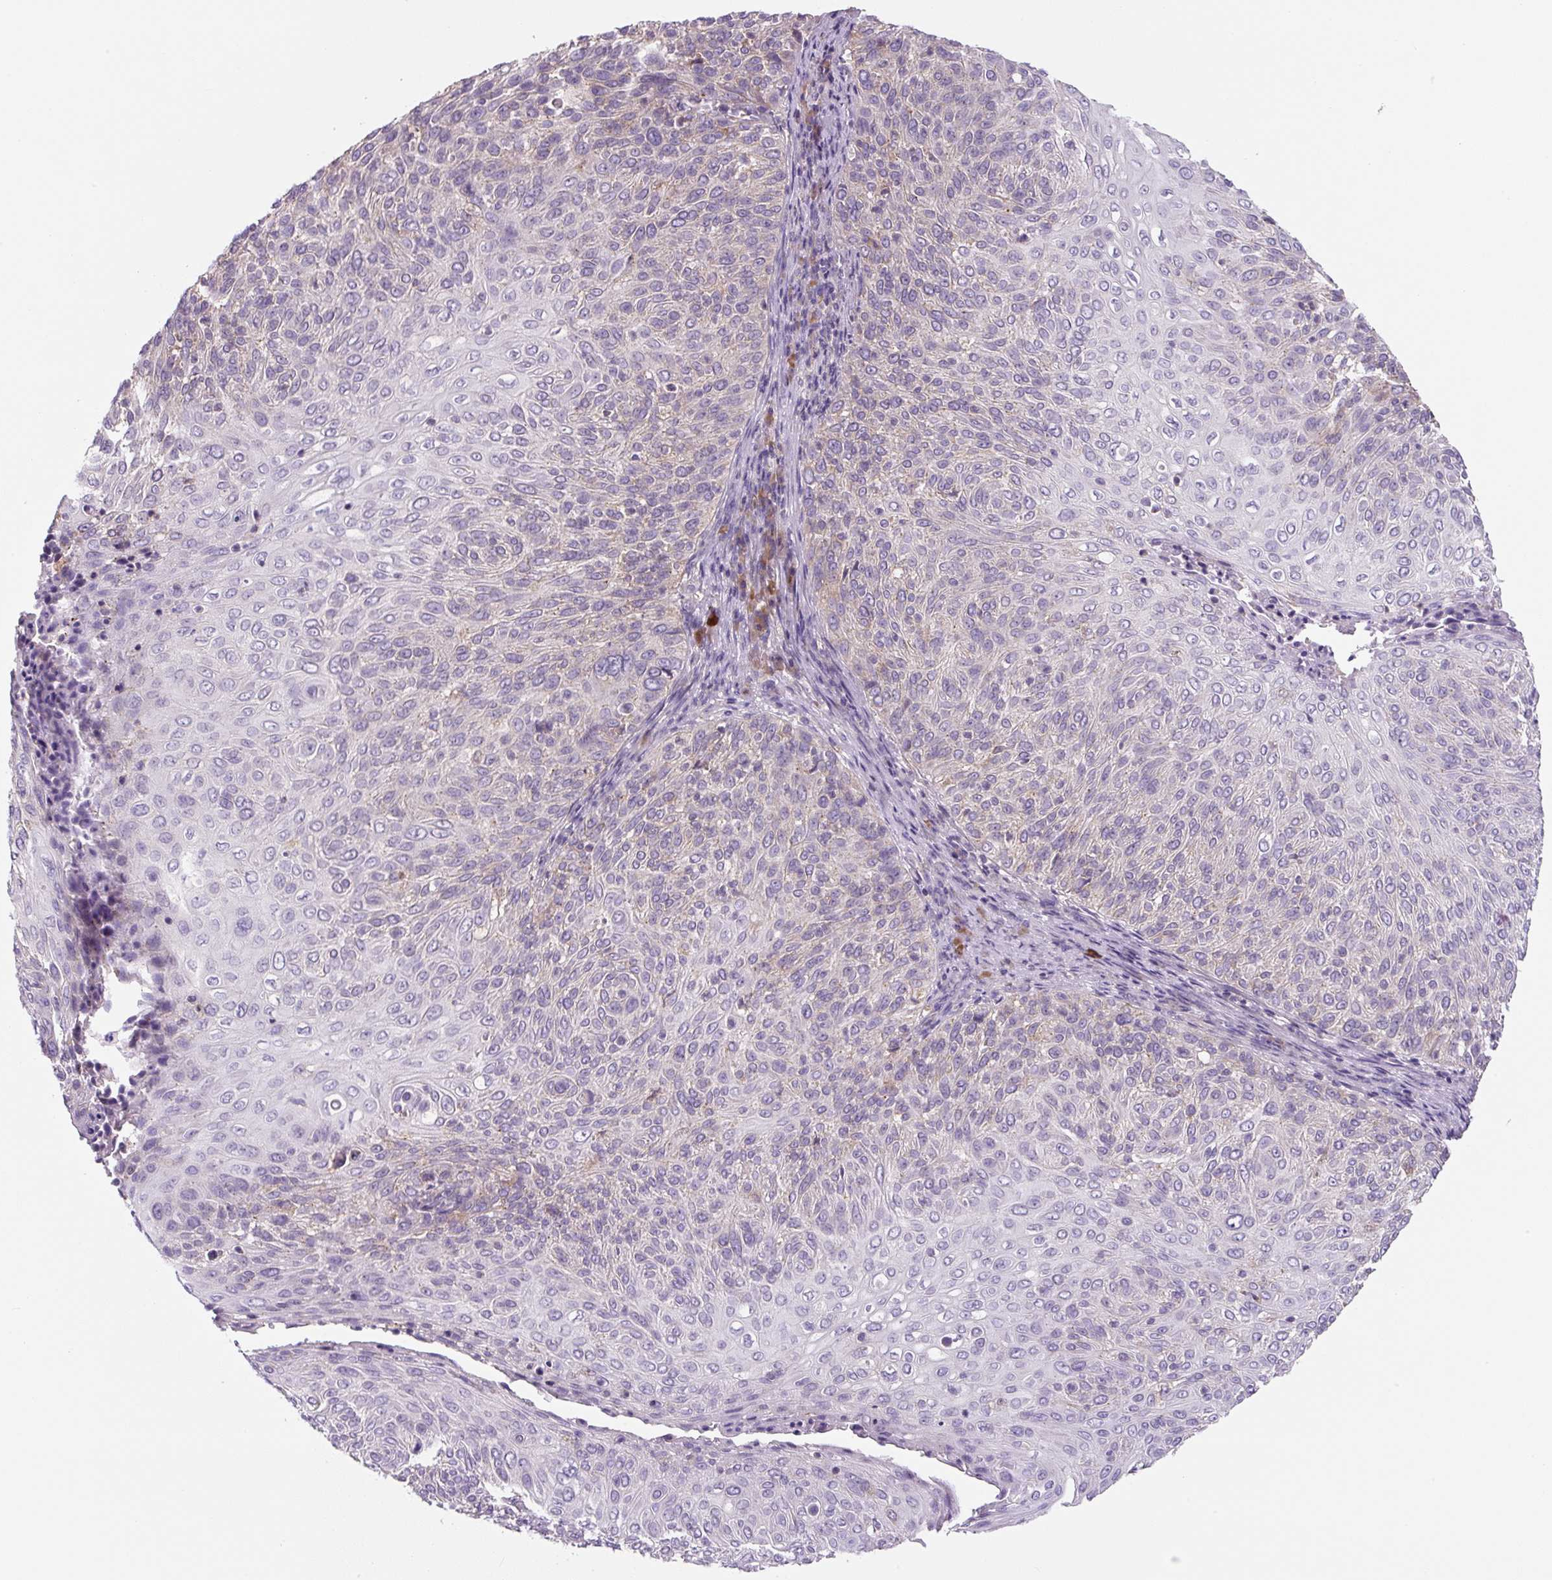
{"staining": {"intensity": "negative", "quantity": "none", "location": "none"}, "tissue": "cervical cancer", "cell_type": "Tumor cells", "image_type": "cancer", "snomed": [{"axis": "morphology", "description": "Squamous cell carcinoma, NOS"}, {"axis": "topography", "description": "Cervix"}], "caption": "The photomicrograph displays no significant staining in tumor cells of cervical cancer (squamous cell carcinoma).", "gene": "FZD5", "patient": {"sex": "female", "age": 31}}